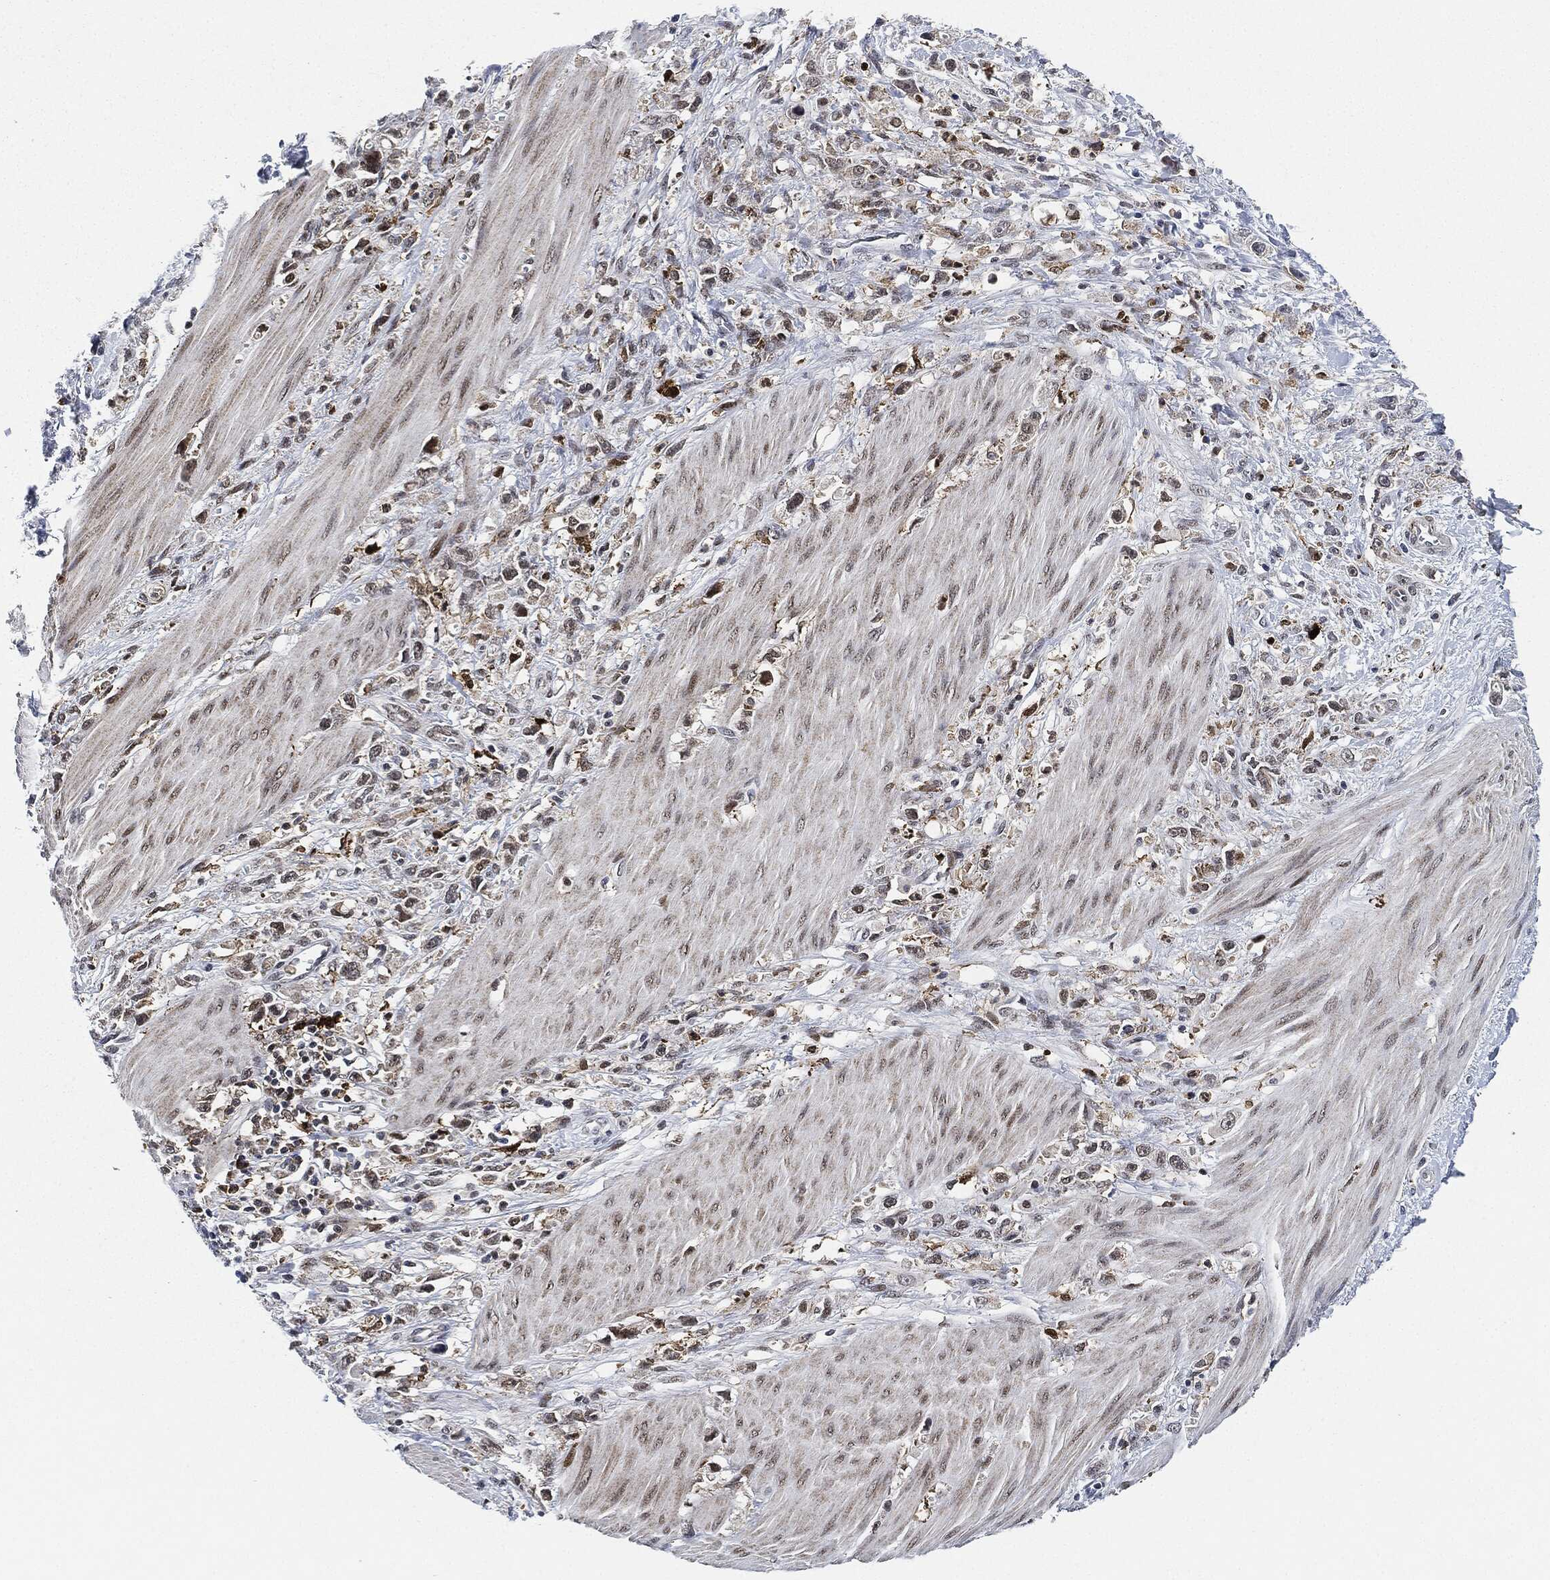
{"staining": {"intensity": "negative", "quantity": "none", "location": "none"}, "tissue": "stomach cancer", "cell_type": "Tumor cells", "image_type": "cancer", "snomed": [{"axis": "morphology", "description": "Adenocarcinoma, NOS"}, {"axis": "topography", "description": "Stomach"}], "caption": "IHC micrograph of neoplastic tissue: stomach cancer (adenocarcinoma) stained with DAB (3,3'-diaminobenzidine) exhibits no significant protein positivity in tumor cells.", "gene": "NANOS3", "patient": {"sex": "female", "age": 59}}